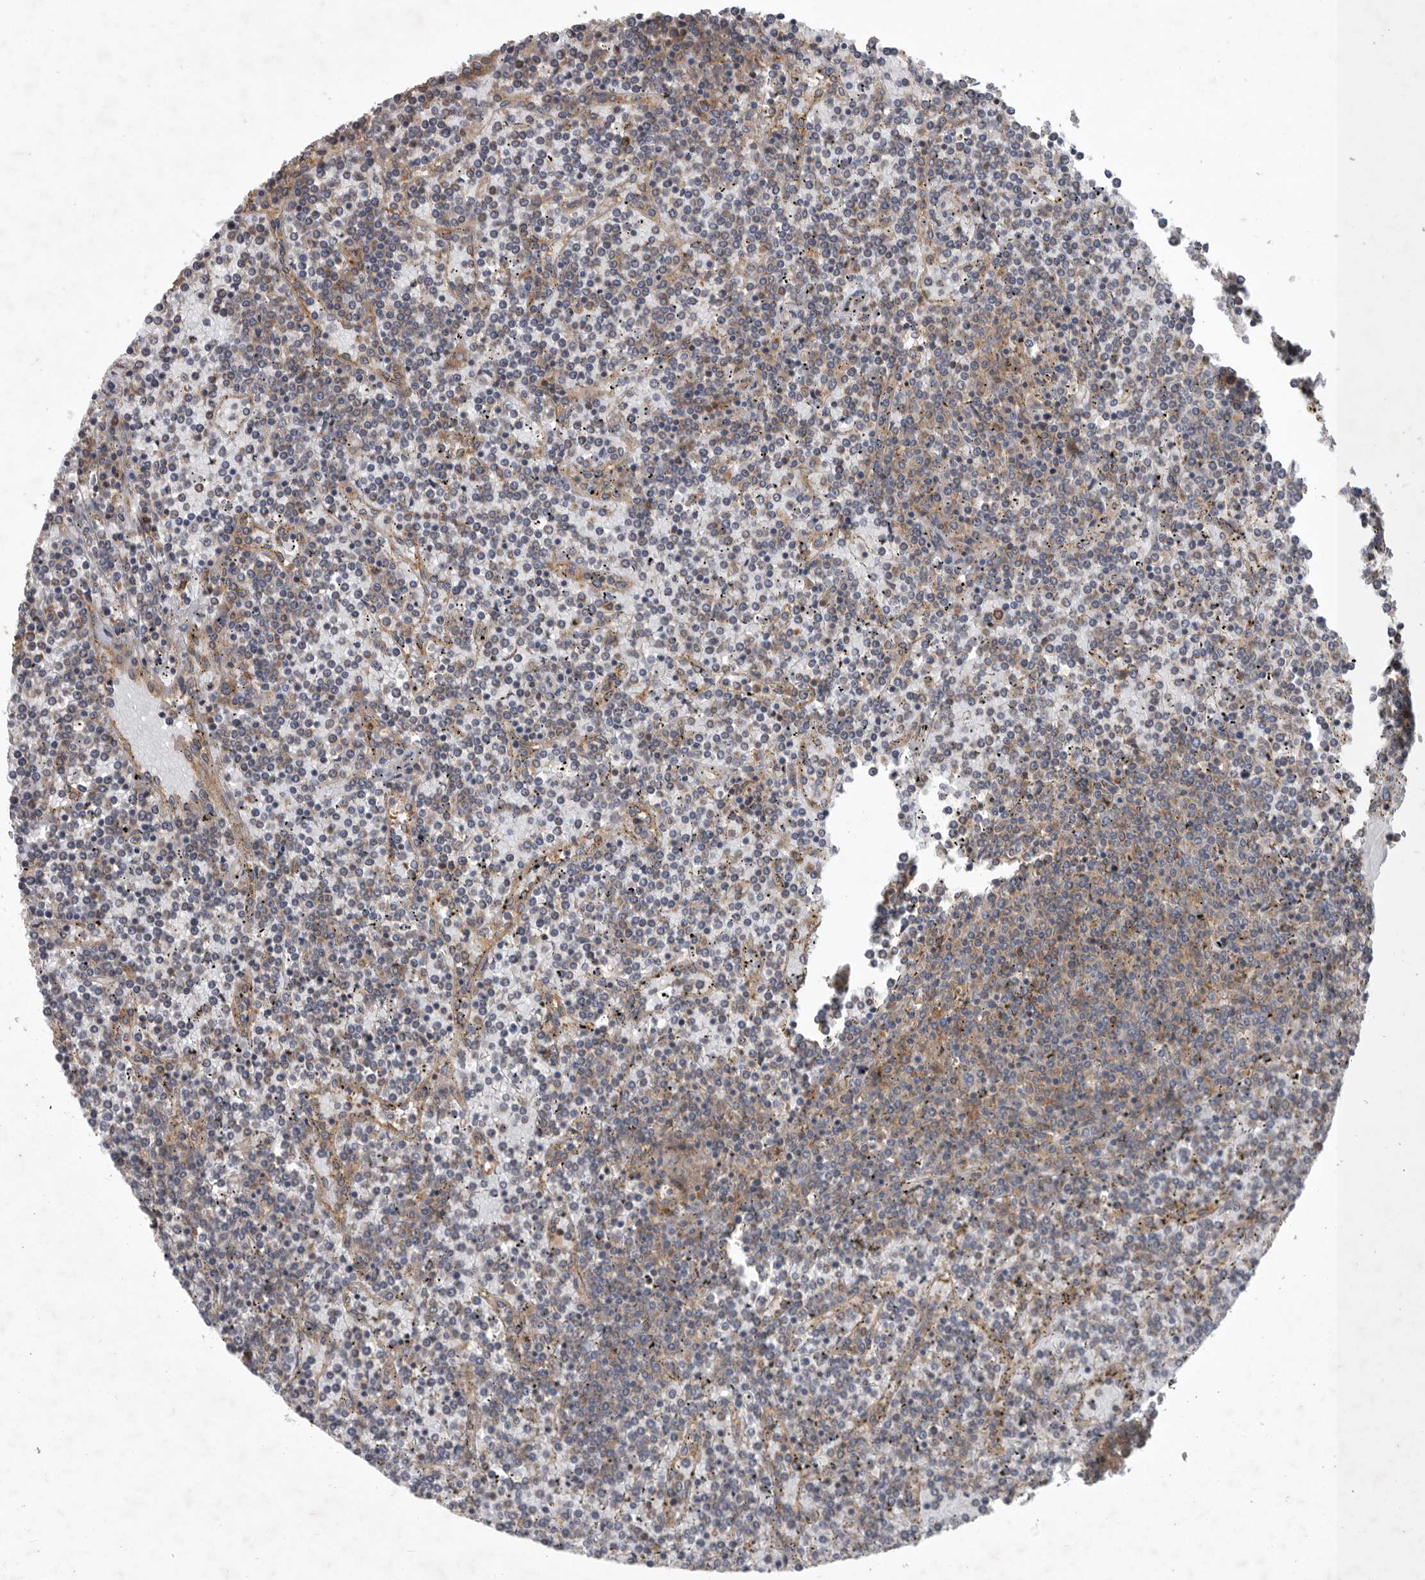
{"staining": {"intensity": "weak", "quantity": "<25%", "location": "cytoplasmic/membranous"}, "tissue": "lymphoma", "cell_type": "Tumor cells", "image_type": "cancer", "snomed": [{"axis": "morphology", "description": "Malignant lymphoma, non-Hodgkin's type, Low grade"}, {"axis": "topography", "description": "Spleen"}], "caption": "Immunohistochemistry (IHC) image of neoplastic tissue: lymphoma stained with DAB reveals no significant protein staining in tumor cells.", "gene": "C1orf109", "patient": {"sex": "female", "age": 19}}